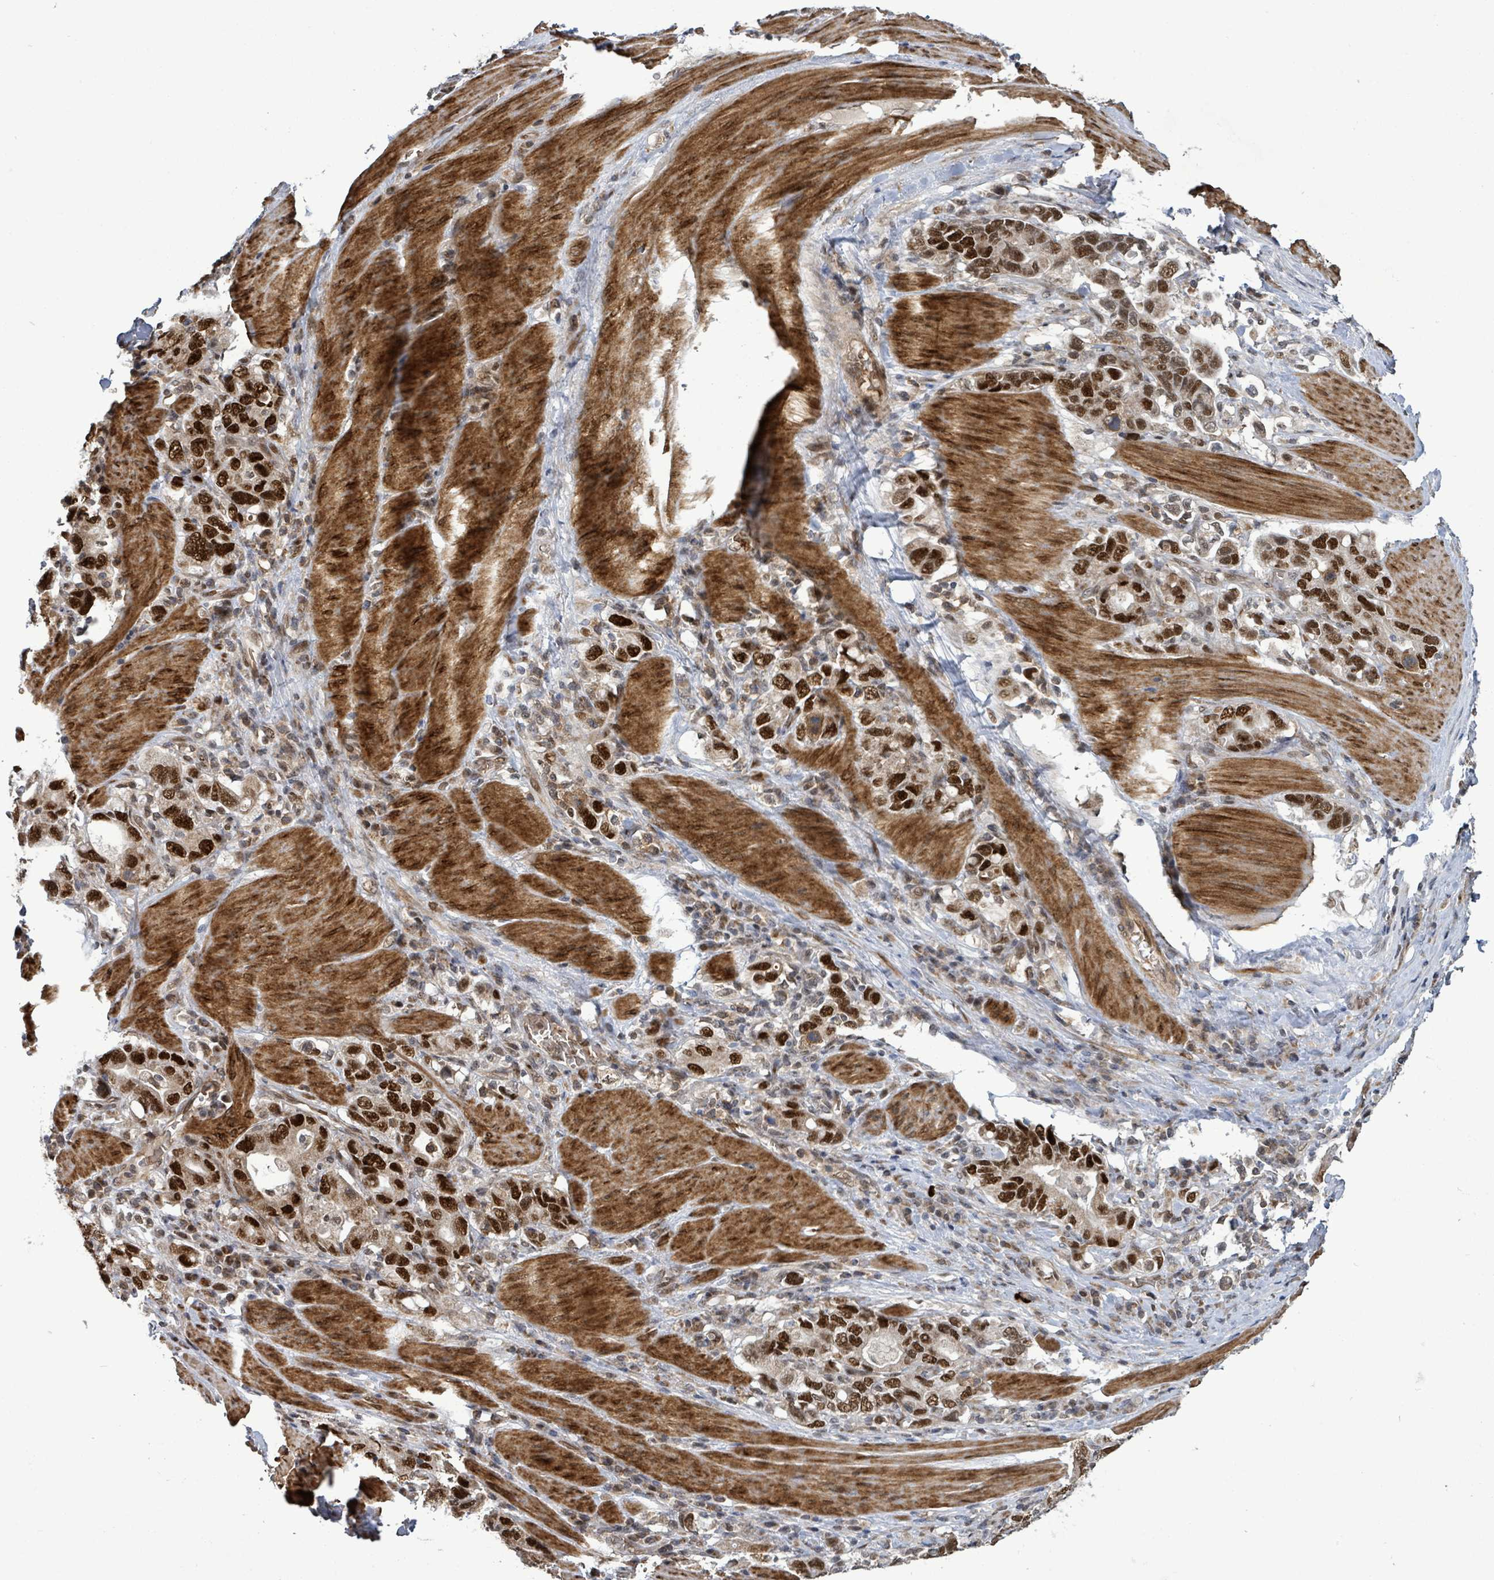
{"staining": {"intensity": "strong", "quantity": ">75%", "location": "nuclear"}, "tissue": "stomach cancer", "cell_type": "Tumor cells", "image_type": "cancer", "snomed": [{"axis": "morphology", "description": "Adenocarcinoma, NOS"}, {"axis": "topography", "description": "Stomach, upper"}, {"axis": "topography", "description": "Stomach"}], "caption": "Protein staining exhibits strong nuclear expression in approximately >75% of tumor cells in adenocarcinoma (stomach). Immunohistochemistry (ihc) stains the protein in brown and the nuclei are stained blue.", "gene": "PATZ1", "patient": {"sex": "male", "age": 62}}